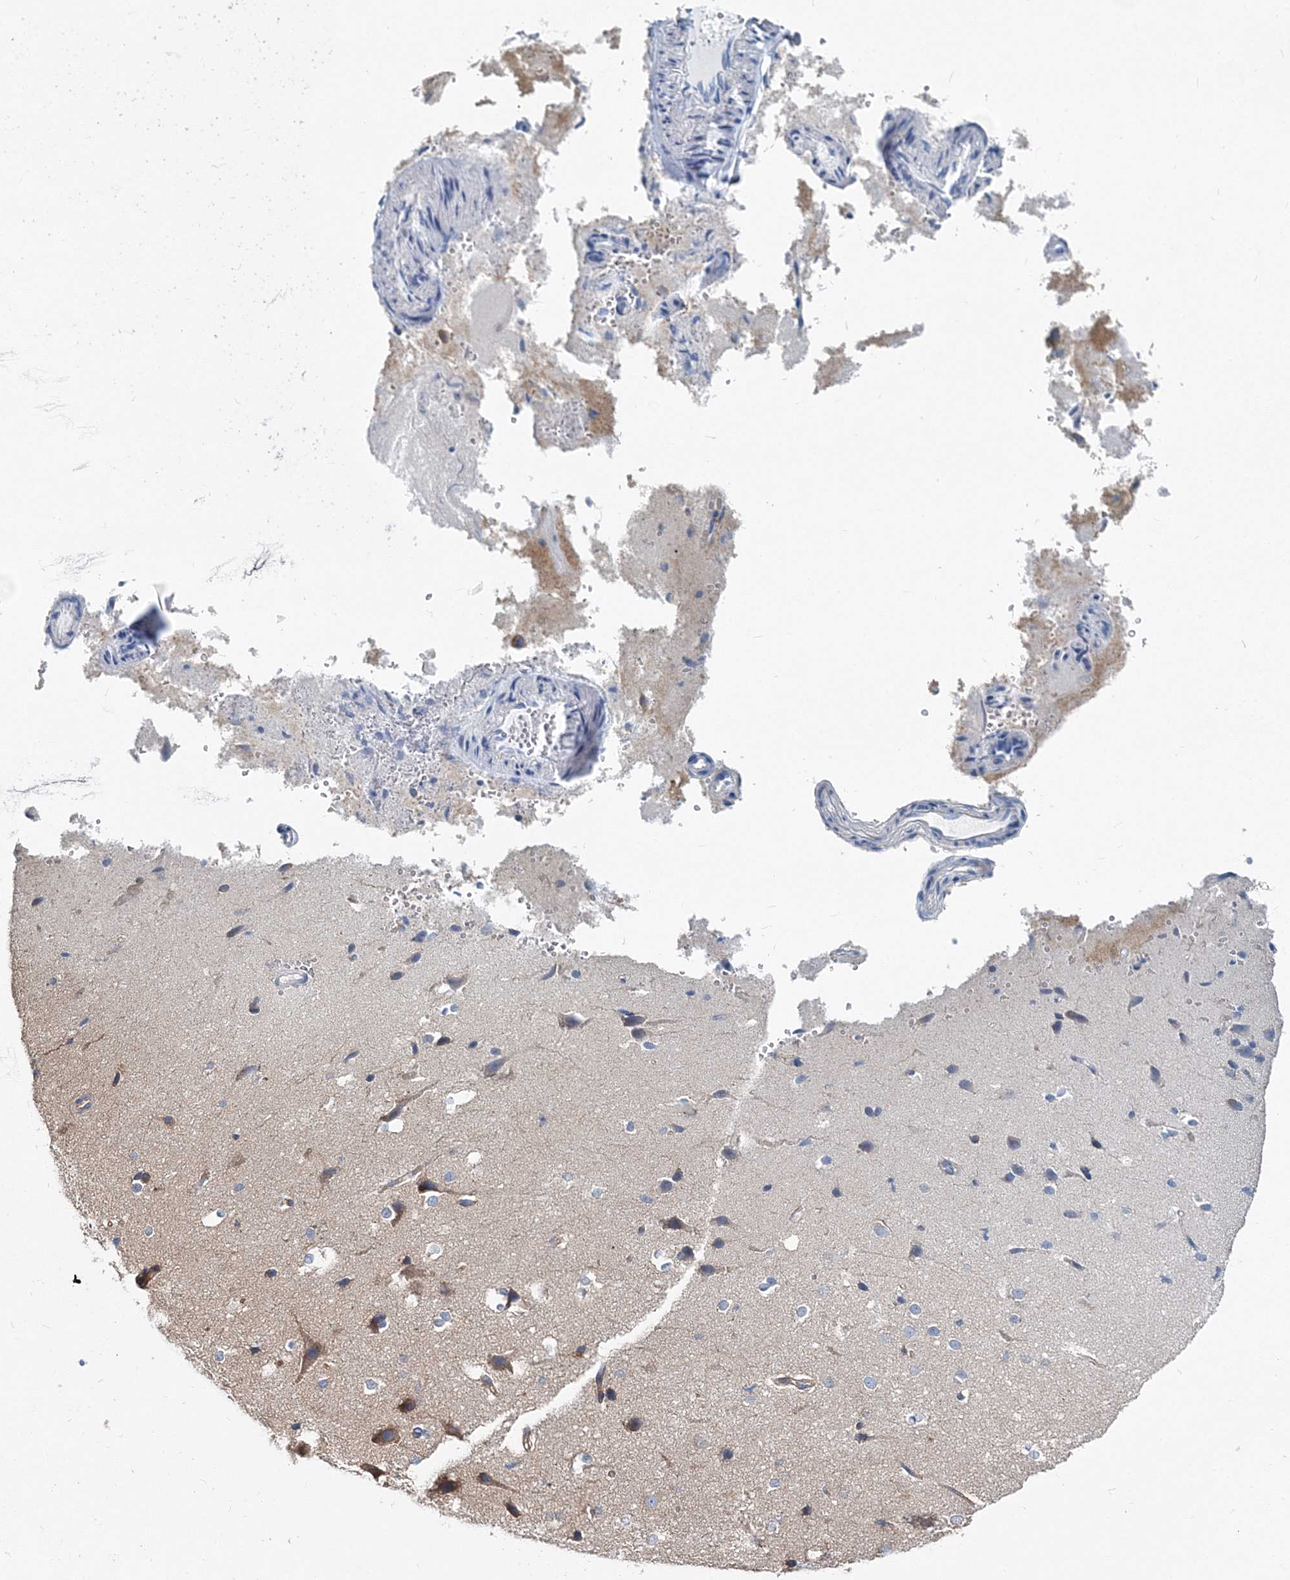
{"staining": {"intensity": "negative", "quantity": "none", "location": "none"}, "tissue": "cerebral cortex", "cell_type": "Endothelial cells", "image_type": "normal", "snomed": [{"axis": "morphology", "description": "Normal tissue, NOS"}, {"axis": "morphology", "description": "Developmental malformation"}, {"axis": "topography", "description": "Cerebral cortex"}], "caption": "Cerebral cortex was stained to show a protein in brown. There is no significant expression in endothelial cells. (Stains: DAB (3,3'-diaminobenzidine) IHC with hematoxylin counter stain, Microscopy: brightfield microscopy at high magnification).", "gene": "MPHOSPH9", "patient": {"sex": "female", "age": 30}}